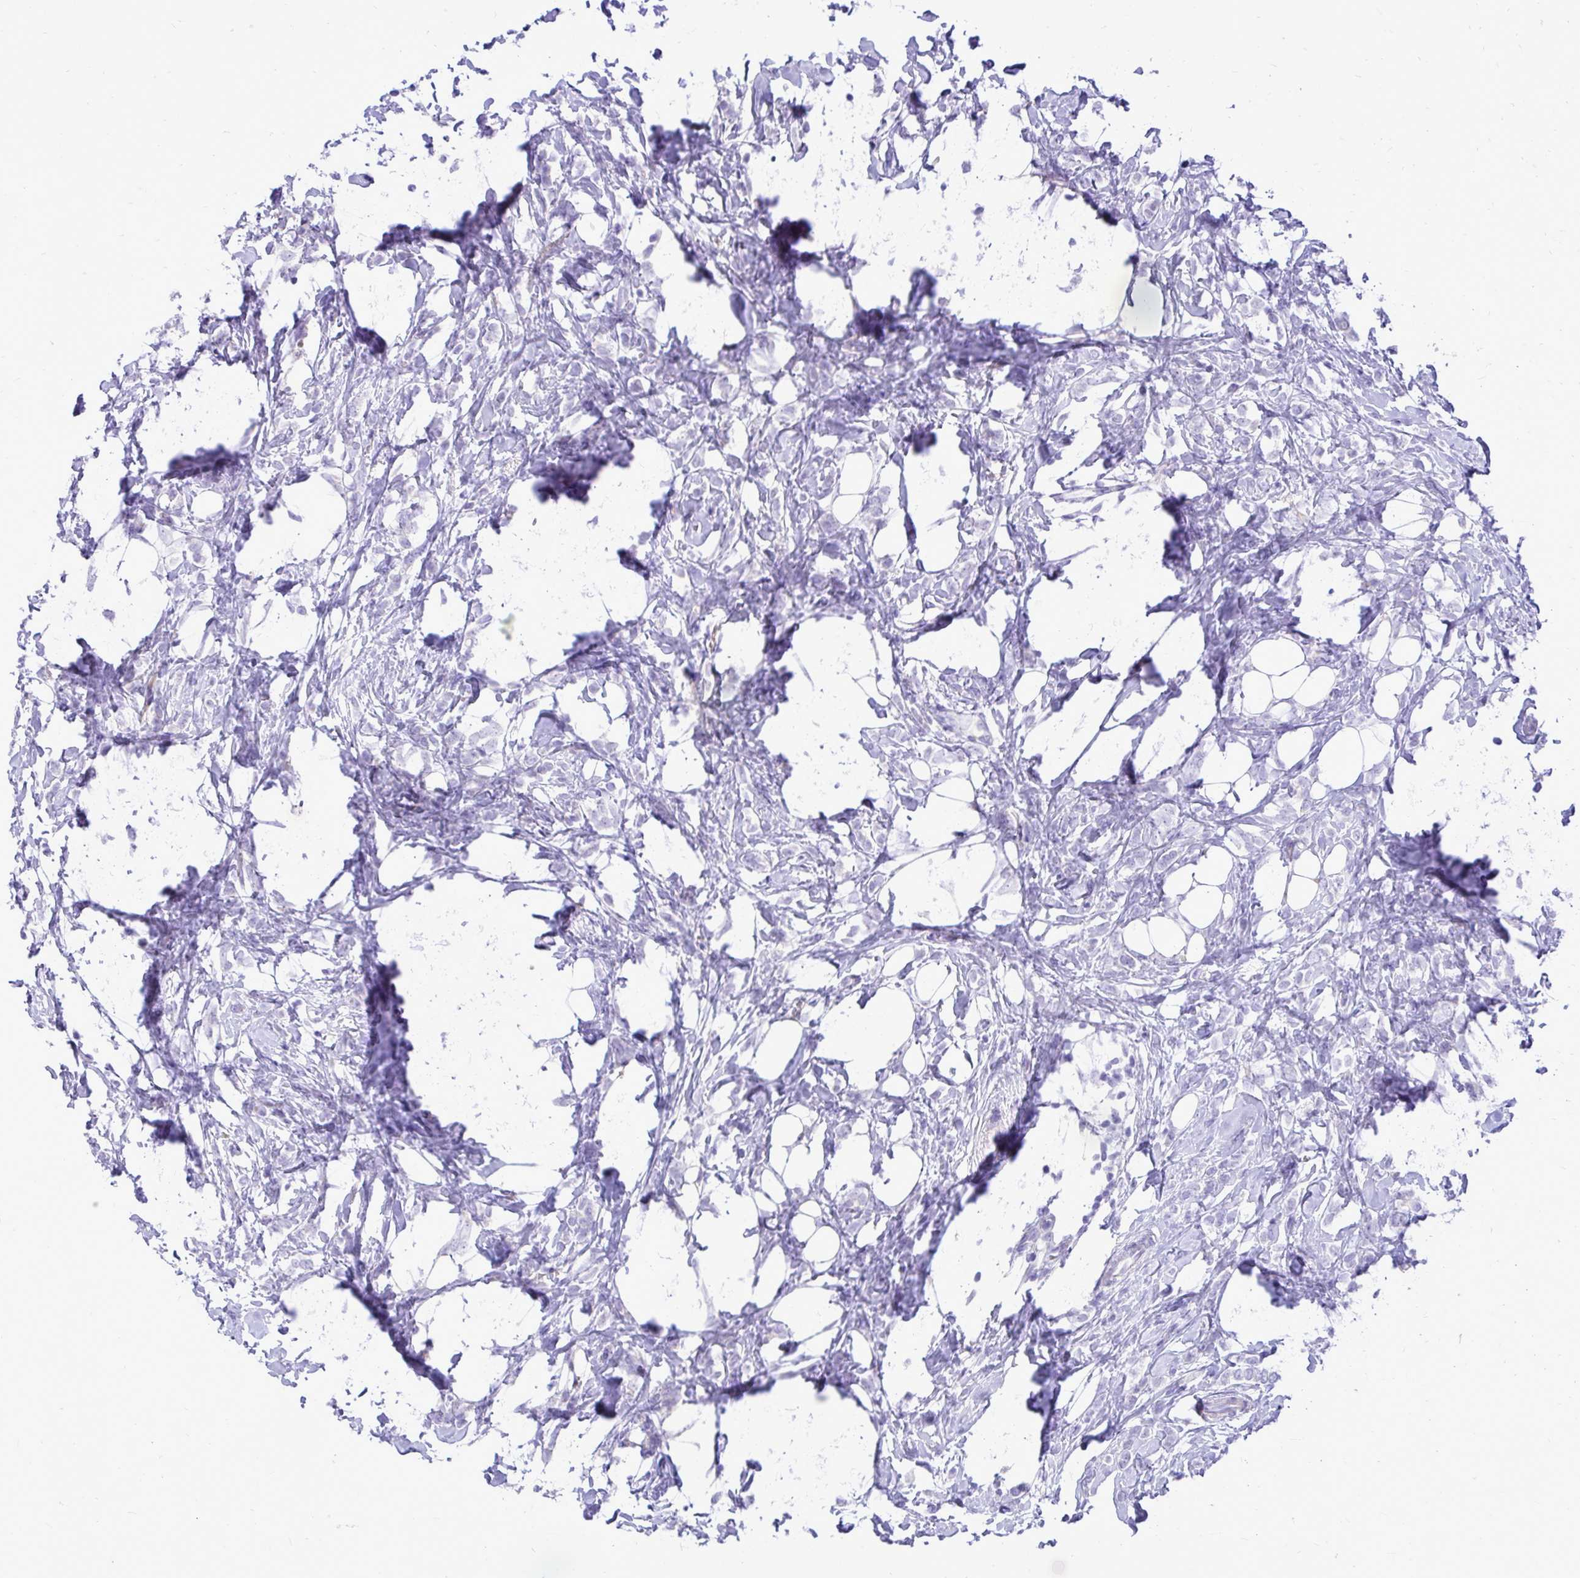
{"staining": {"intensity": "negative", "quantity": "none", "location": "none"}, "tissue": "breast cancer", "cell_type": "Tumor cells", "image_type": "cancer", "snomed": [{"axis": "morphology", "description": "Lobular carcinoma"}, {"axis": "topography", "description": "Breast"}], "caption": "This is an IHC photomicrograph of lobular carcinoma (breast). There is no positivity in tumor cells.", "gene": "PELI3", "patient": {"sex": "female", "age": 49}}